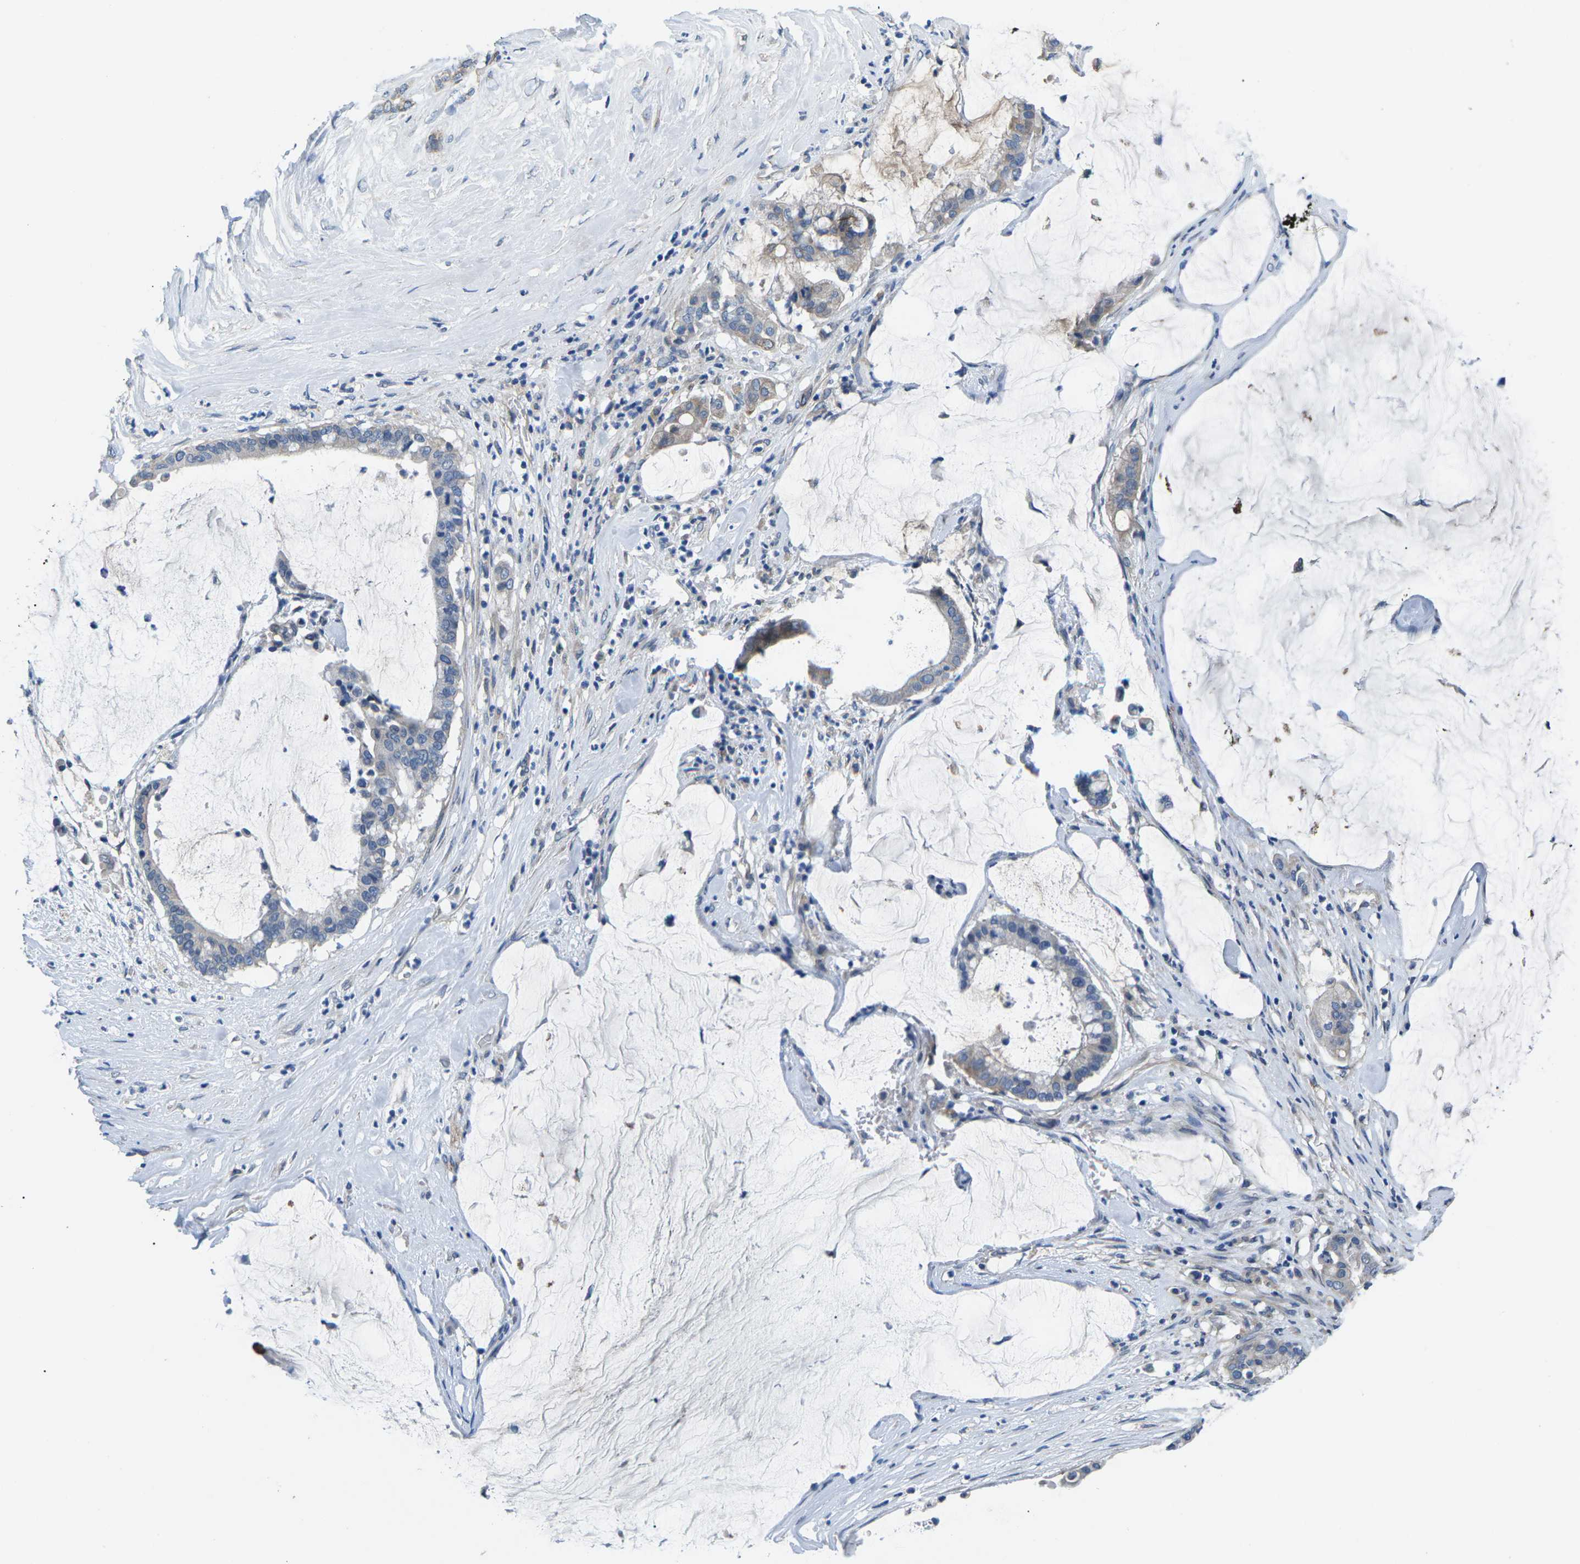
{"staining": {"intensity": "weak", "quantity": "<25%", "location": "cytoplasmic/membranous"}, "tissue": "pancreatic cancer", "cell_type": "Tumor cells", "image_type": "cancer", "snomed": [{"axis": "morphology", "description": "Adenocarcinoma, NOS"}, {"axis": "topography", "description": "Pancreas"}], "caption": "Immunohistochemistry (IHC) micrograph of human pancreatic cancer stained for a protein (brown), which demonstrates no expression in tumor cells.", "gene": "CTNND1", "patient": {"sex": "male", "age": 41}}